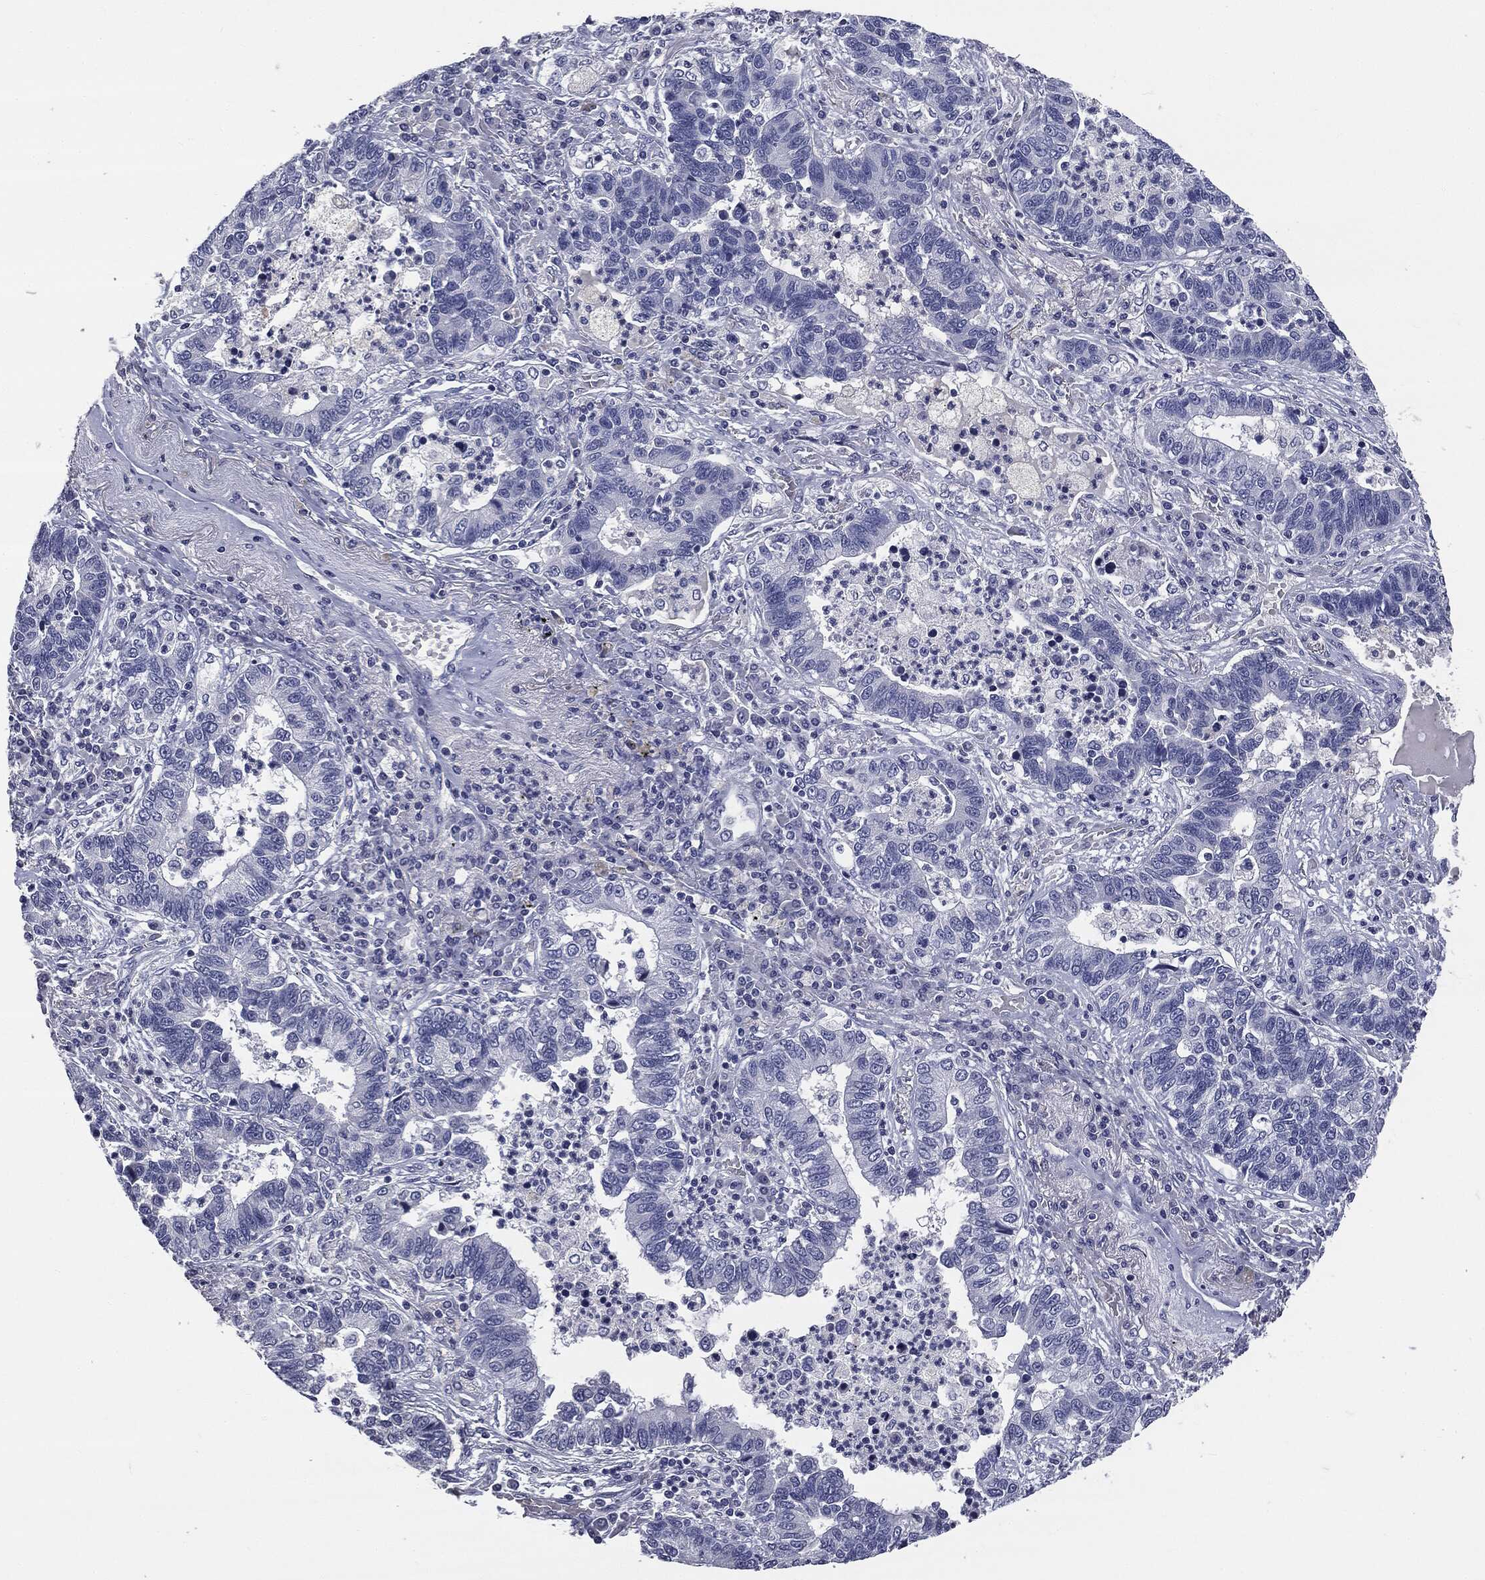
{"staining": {"intensity": "negative", "quantity": "none", "location": "none"}, "tissue": "lung cancer", "cell_type": "Tumor cells", "image_type": "cancer", "snomed": [{"axis": "morphology", "description": "Adenocarcinoma, NOS"}, {"axis": "topography", "description": "Lung"}], "caption": "Histopathology image shows no protein expression in tumor cells of lung cancer tissue. (DAB immunohistochemistry (IHC) visualized using brightfield microscopy, high magnification).", "gene": "AFP", "patient": {"sex": "female", "age": 57}}